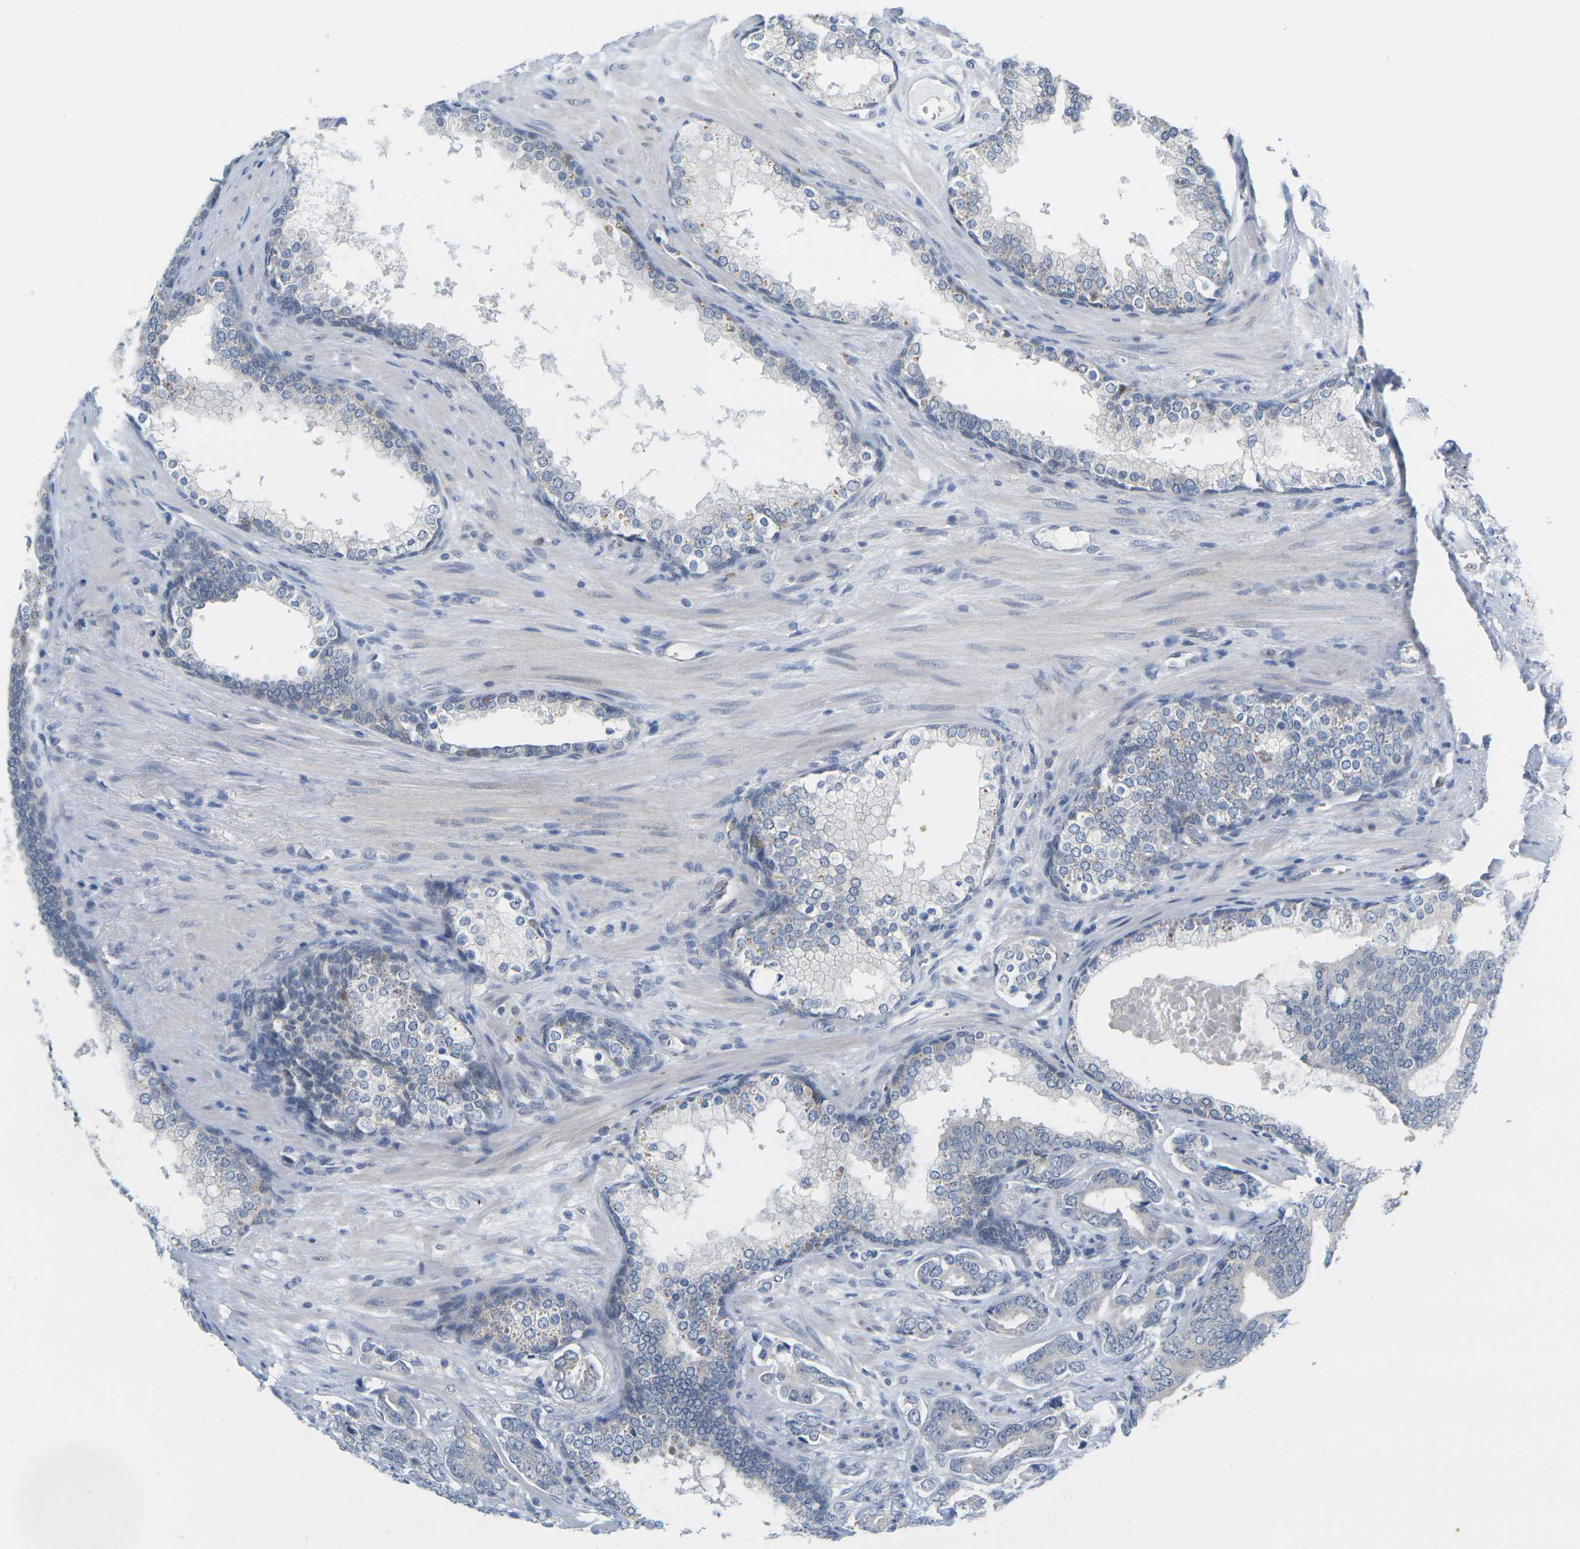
{"staining": {"intensity": "weak", "quantity": "<25%", "location": "nuclear"}, "tissue": "prostate cancer", "cell_type": "Tumor cells", "image_type": "cancer", "snomed": [{"axis": "morphology", "description": "Adenocarcinoma, Low grade"}, {"axis": "topography", "description": "Prostate"}], "caption": "Prostate cancer stained for a protein using immunohistochemistry (IHC) exhibits no staining tumor cells.", "gene": "CDK2", "patient": {"sex": "male", "age": 58}}